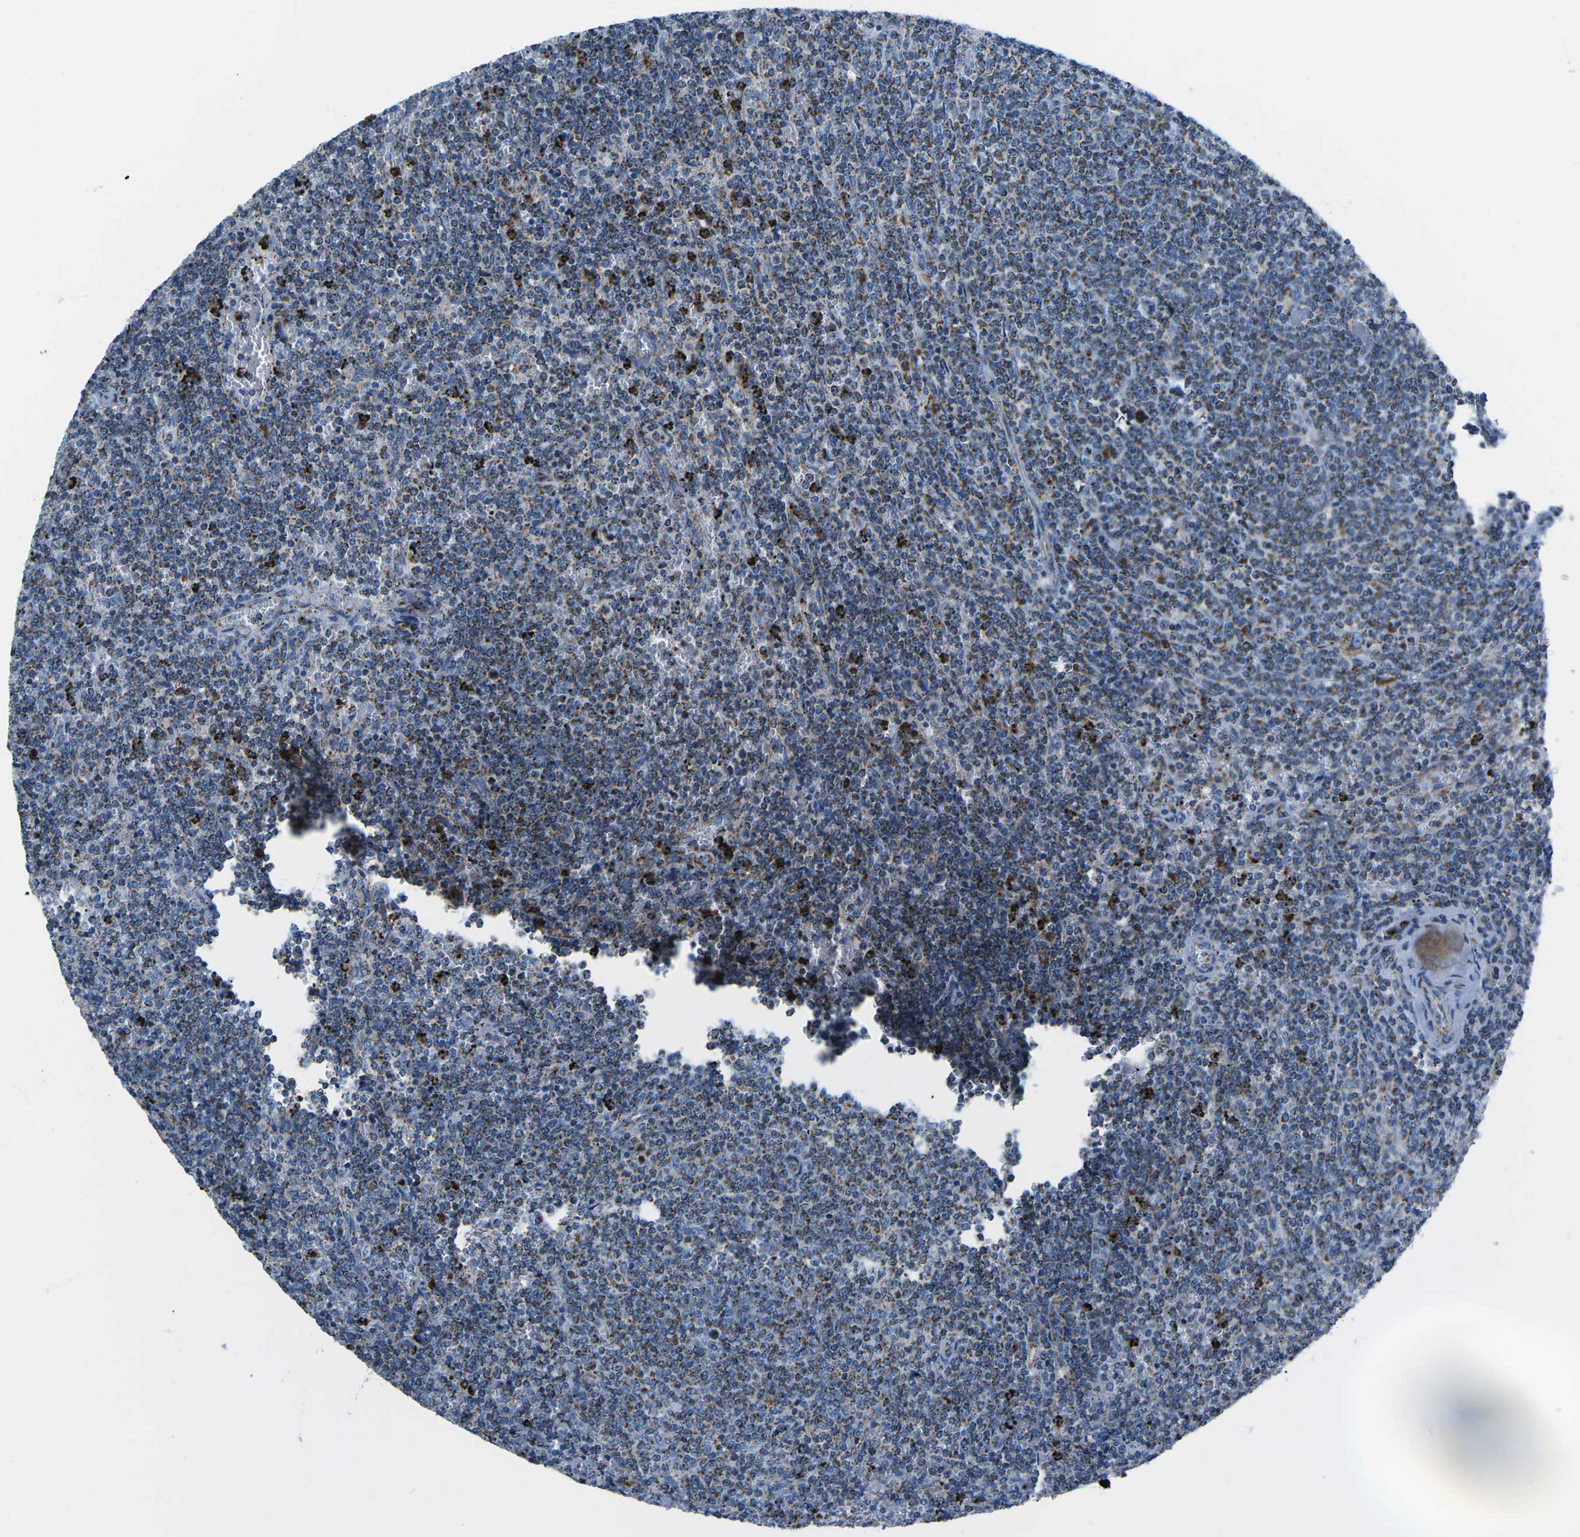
{"staining": {"intensity": "moderate", "quantity": "25%-75%", "location": "cytoplasmic/membranous"}, "tissue": "lymphoma", "cell_type": "Tumor cells", "image_type": "cancer", "snomed": [{"axis": "morphology", "description": "Malignant lymphoma, non-Hodgkin's type, Low grade"}, {"axis": "topography", "description": "Spleen"}], "caption": "A brown stain labels moderate cytoplasmic/membranous positivity of a protein in lymphoma tumor cells. Immunohistochemistry stains the protein of interest in brown and the nuclei are stained blue.", "gene": "COX6C", "patient": {"sex": "female", "age": 50}}